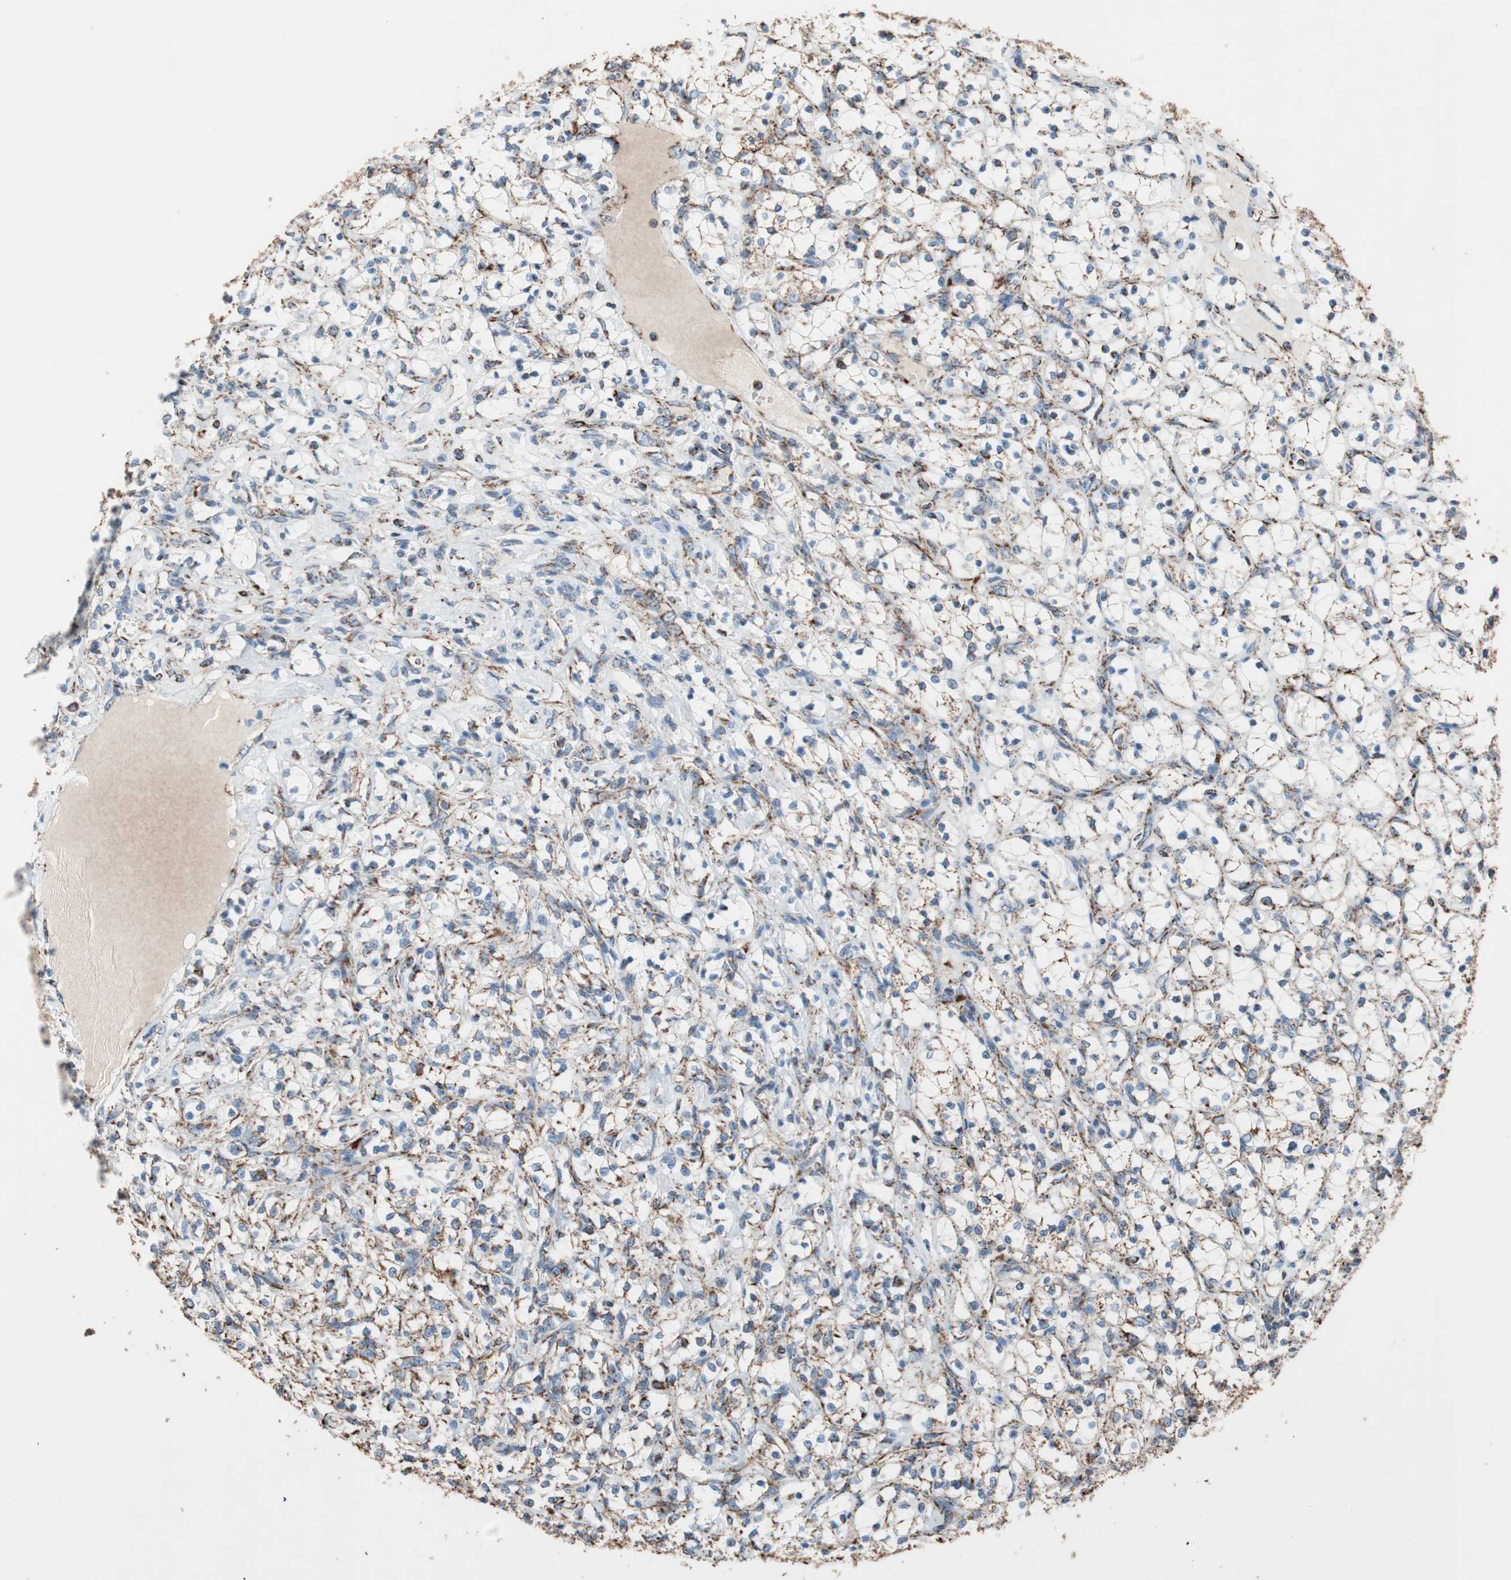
{"staining": {"intensity": "moderate", "quantity": ">75%", "location": "cytoplasmic/membranous"}, "tissue": "renal cancer", "cell_type": "Tumor cells", "image_type": "cancer", "snomed": [{"axis": "morphology", "description": "Adenocarcinoma, NOS"}, {"axis": "topography", "description": "Kidney"}], "caption": "A high-resolution histopathology image shows IHC staining of renal adenocarcinoma, which displays moderate cytoplasmic/membranous positivity in about >75% of tumor cells. The staining was performed using DAB (3,3'-diaminobenzidine) to visualize the protein expression in brown, while the nuclei were stained in blue with hematoxylin (Magnification: 20x).", "gene": "PCSK4", "patient": {"sex": "female", "age": 69}}